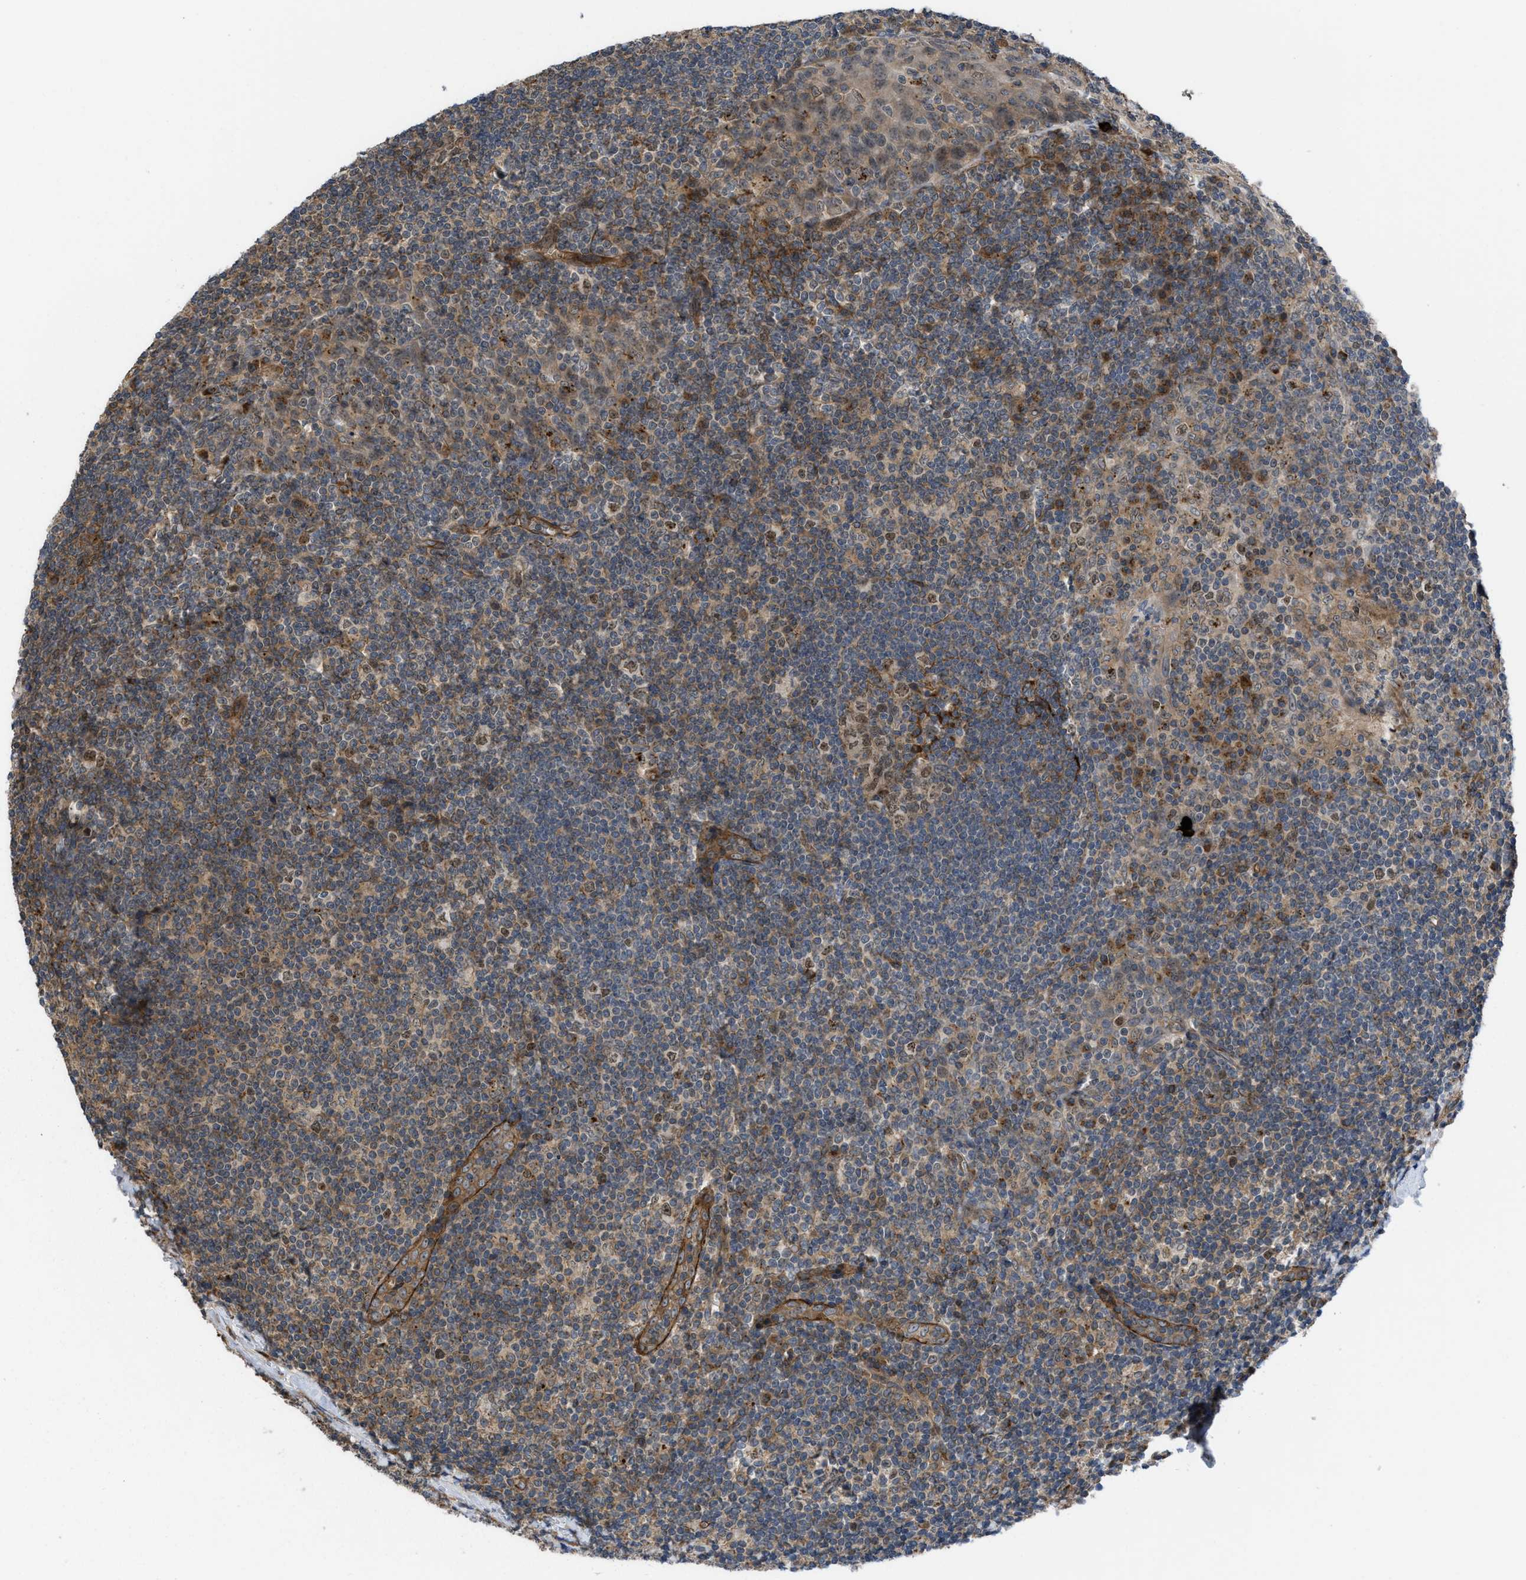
{"staining": {"intensity": "moderate", "quantity": ">75%", "location": "cytoplasmic/membranous,nuclear"}, "tissue": "tonsil", "cell_type": "Germinal center cells", "image_type": "normal", "snomed": [{"axis": "morphology", "description": "Normal tissue, NOS"}, {"axis": "topography", "description": "Tonsil"}], "caption": "A micrograph of tonsil stained for a protein reveals moderate cytoplasmic/membranous,nuclear brown staining in germinal center cells.", "gene": "GPATCH2L", "patient": {"sex": "male", "age": 37}}